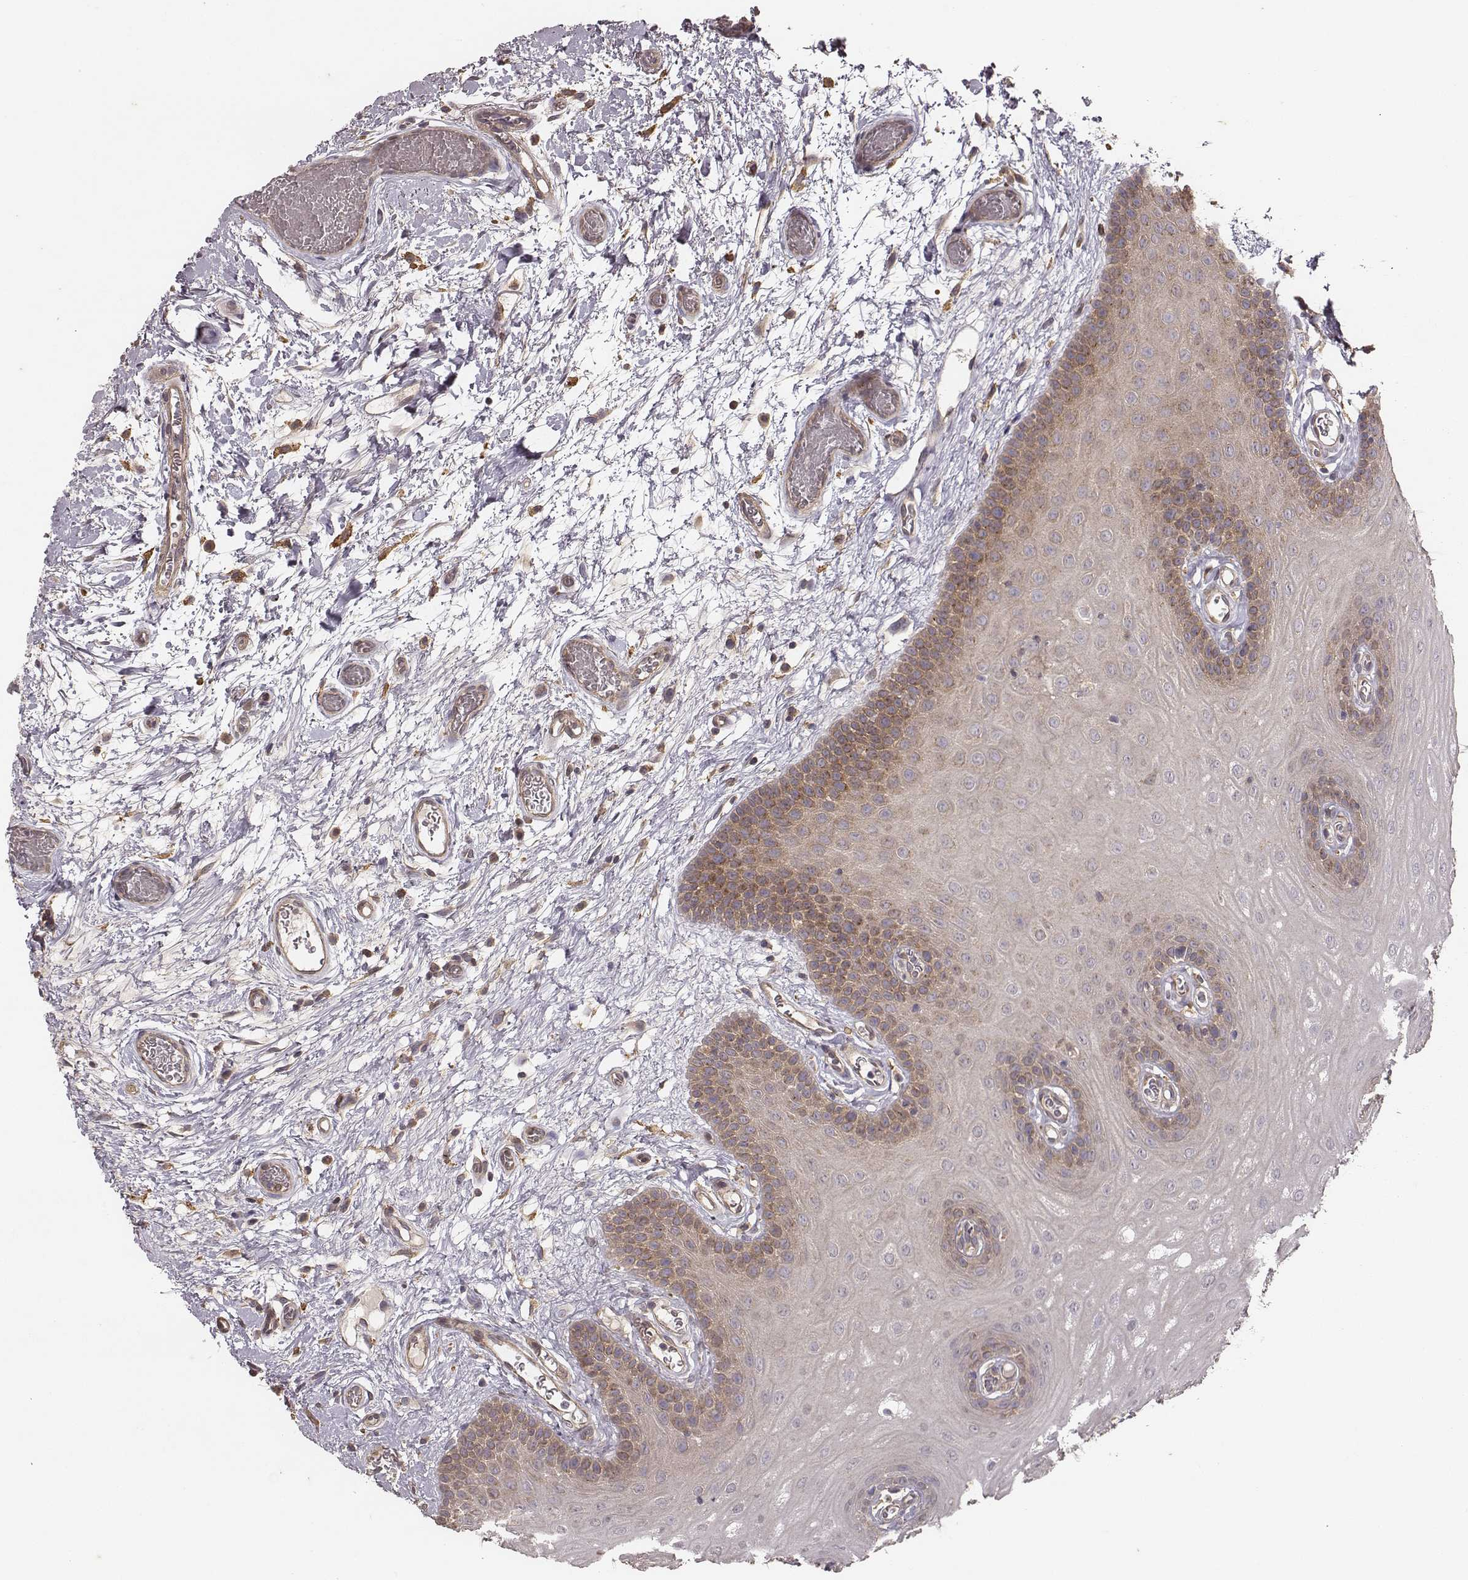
{"staining": {"intensity": "moderate", "quantity": "<25%", "location": "cytoplasmic/membranous"}, "tissue": "oral mucosa", "cell_type": "Squamous epithelial cells", "image_type": "normal", "snomed": [{"axis": "morphology", "description": "Normal tissue, NOS"}, {"axis": "morphology", "description": "Squamous cell carcinoma, NOS"}, {"axis": "topography", "description": "Oral tissue"}, {"axis": "topography", "description": "Head-Neck"}], "caption": "A brown stain labels moderate cytoplasmic/membranous expression of a protein in squamous epithelial cells of normal human oral mucosa.", "gene": "VPS26A", "patient": {"sex": "male", "age": 78}}